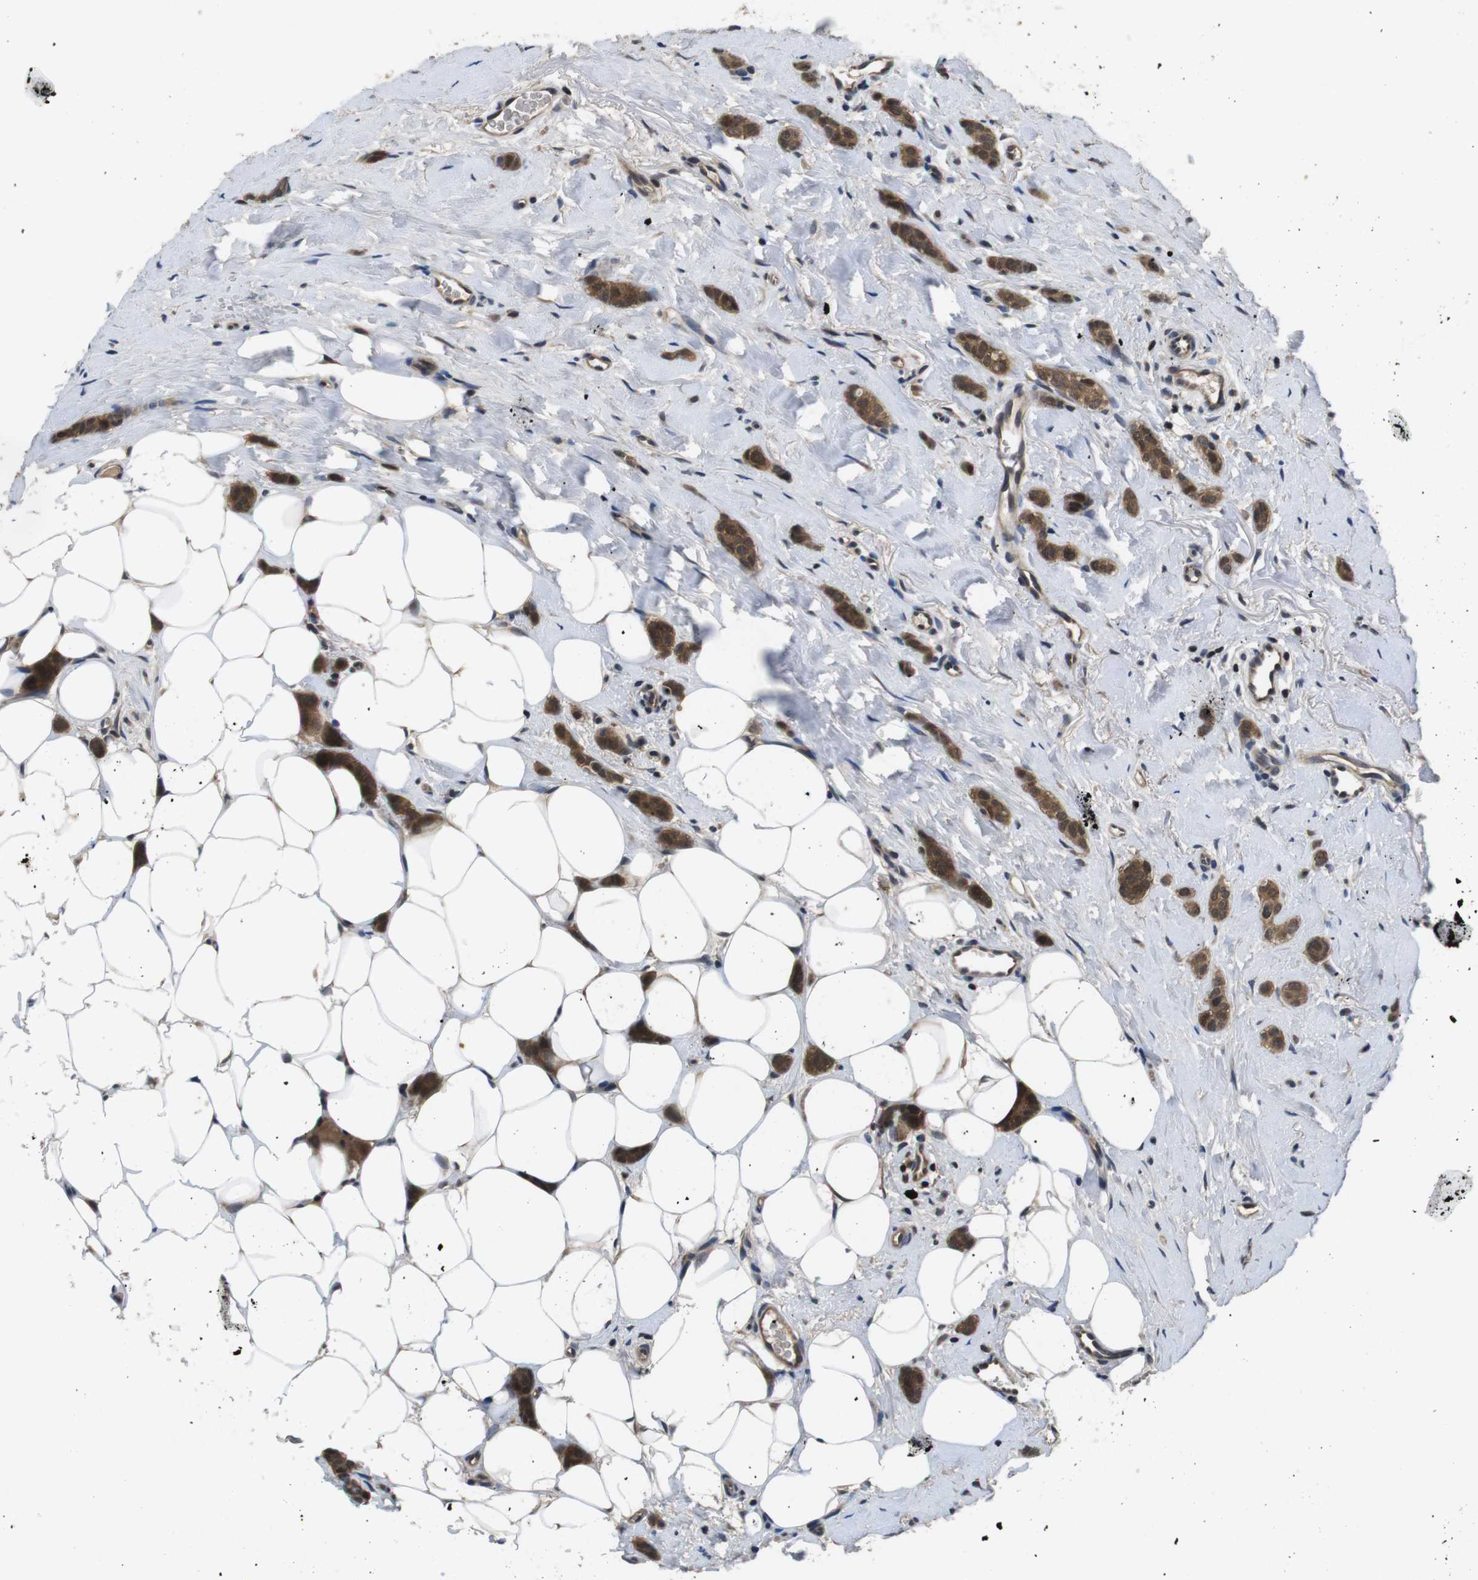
{"staining": {"intensity": "strong", "quantity": ">75%", "location": "cytoplasmic/membranous"}, "tissue": "breast cancer", "cell_type": "Tumor cells", "image_type": "cancer", "snomed": [{"axis": "morphology", "description": "Lobular carcinoma"}, {"axis": "topography", "description": "Skin"}, {"axis": "topography", "description": "Breast"}], "caption": "Protein staining by immunohistochemistry displays strong cytoplasmic/membranous expression in about >75% of tumor cells in breast cancer (lobular carcinoma).", "gene": "FADD", "patient": {"sex": "female", "age": 46}}